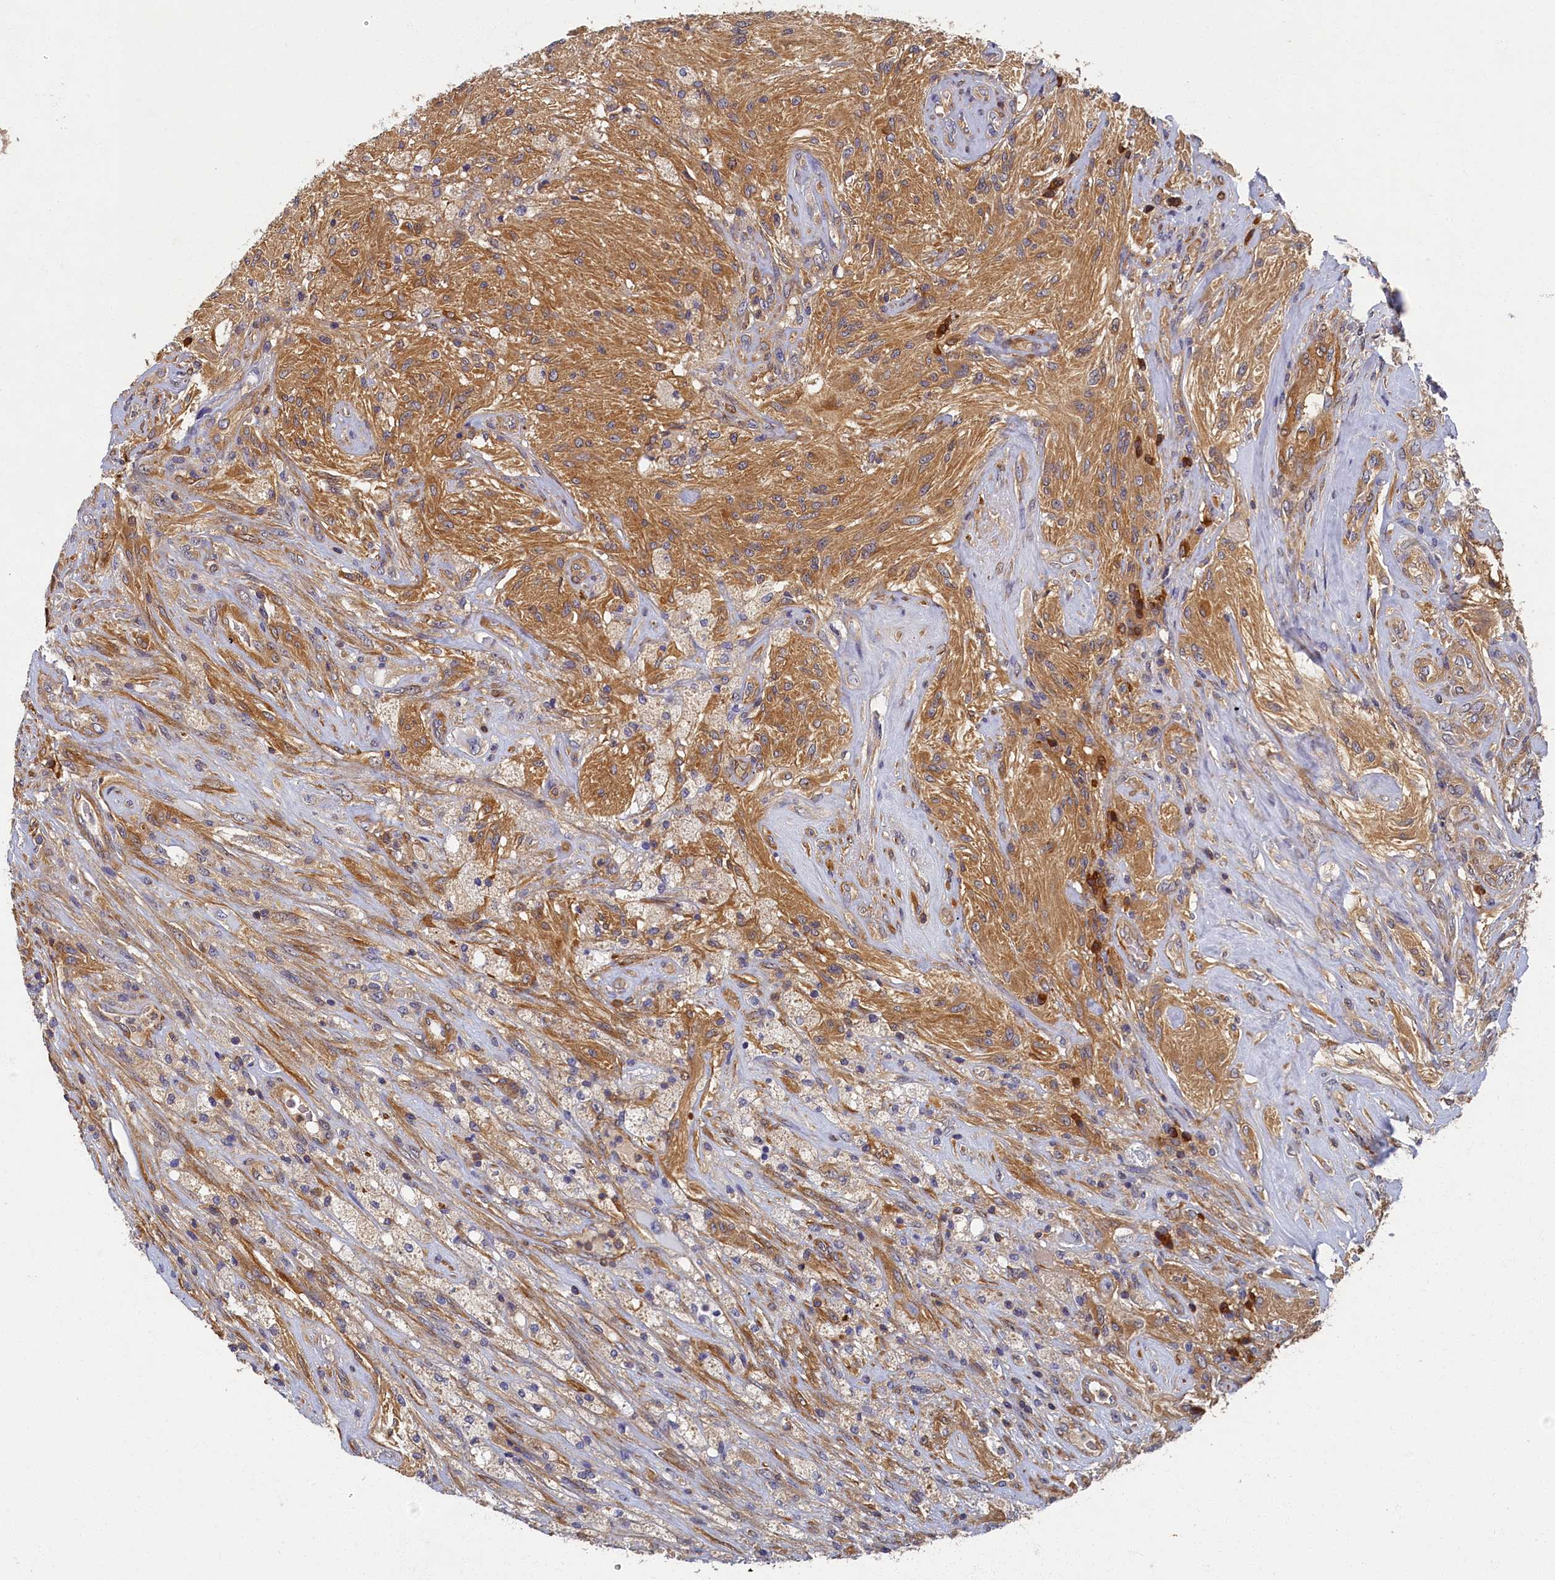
{"staining": {"intensity": "moderate", "quantity": "<25%", "location": "cytoplasmic/membranous"}, "tissue": "glioma", "cell_type": "Tumor cells", "image_type": "cancer", "snomed": [{"axis": "morphology", "description": "Glioma, malignant, High grade"}, {"axis": "topography", "description": "Brain"}], "caption": "A micrograph of human malignant glioma (high-grade) stained for a protein exhibits moderate cytoplasmic/membranous brown staining in tumor cells. Using DAB (brown) and hematoxylin (blue) stains, captured at high magnification using brightfield microscopy.", "gene": "TBCB", "patient": {"sex": "male", "age": 56}}